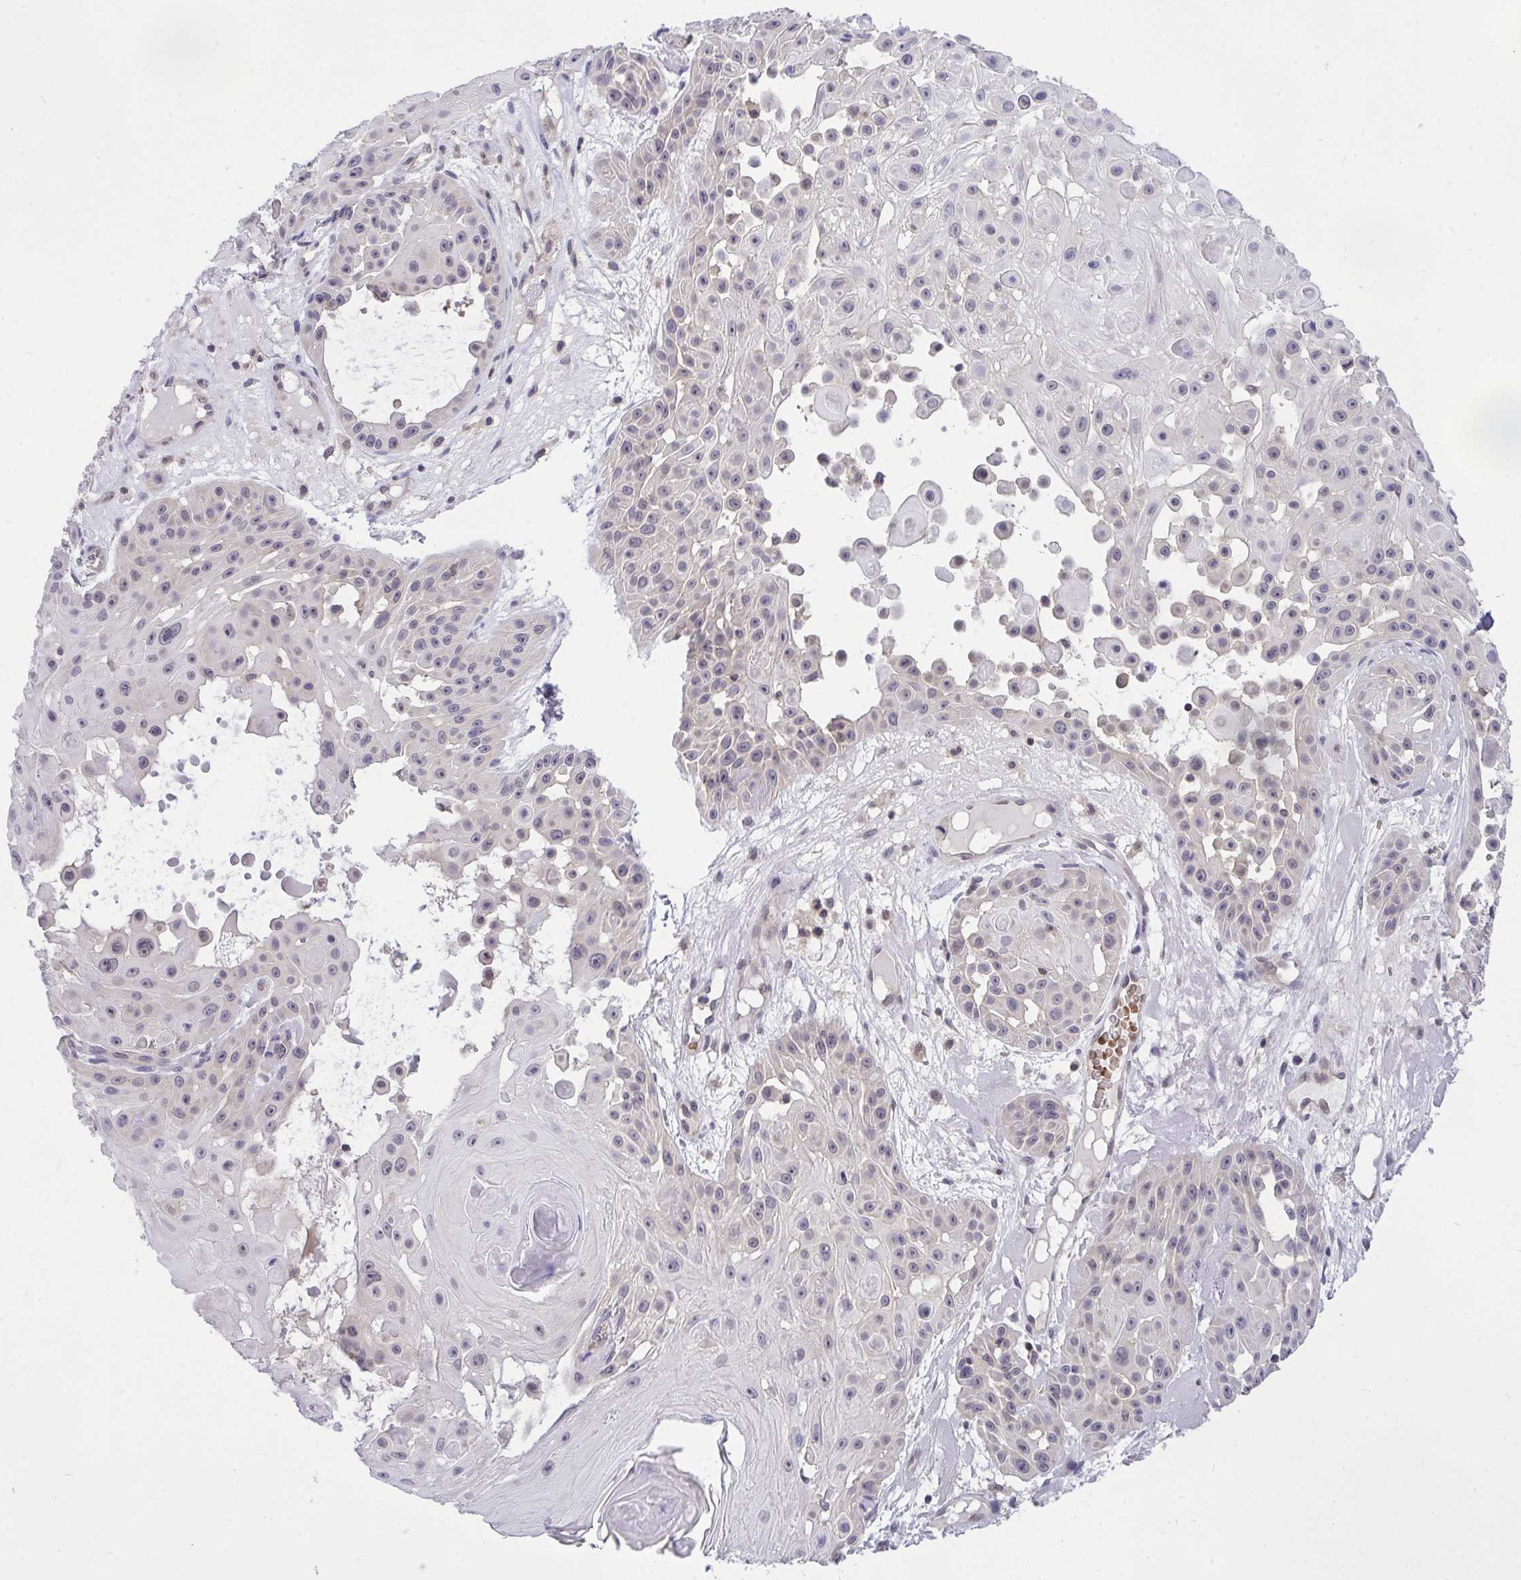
{"staining": {"intensity": "negative", "quantity": "none", "location": "none"}, "tissue": "skin cancer", "cell_type": "Tumor cells", "image_type": "cancer", "snomed": [{"axis": "morphology", "description": "Squamous cell carcinoma, NOS"}, {"axis": "topography", "description": "Skin"}], "caption": "The photomicrograph exhibits no significant expression in tumor cells of squamous cell carcinoma (skin). (DAB immunohistochemistry with hematoxylin counter stain).", "gene": "PPP1CA", "patient": {"sex": "male", "age": 91}}